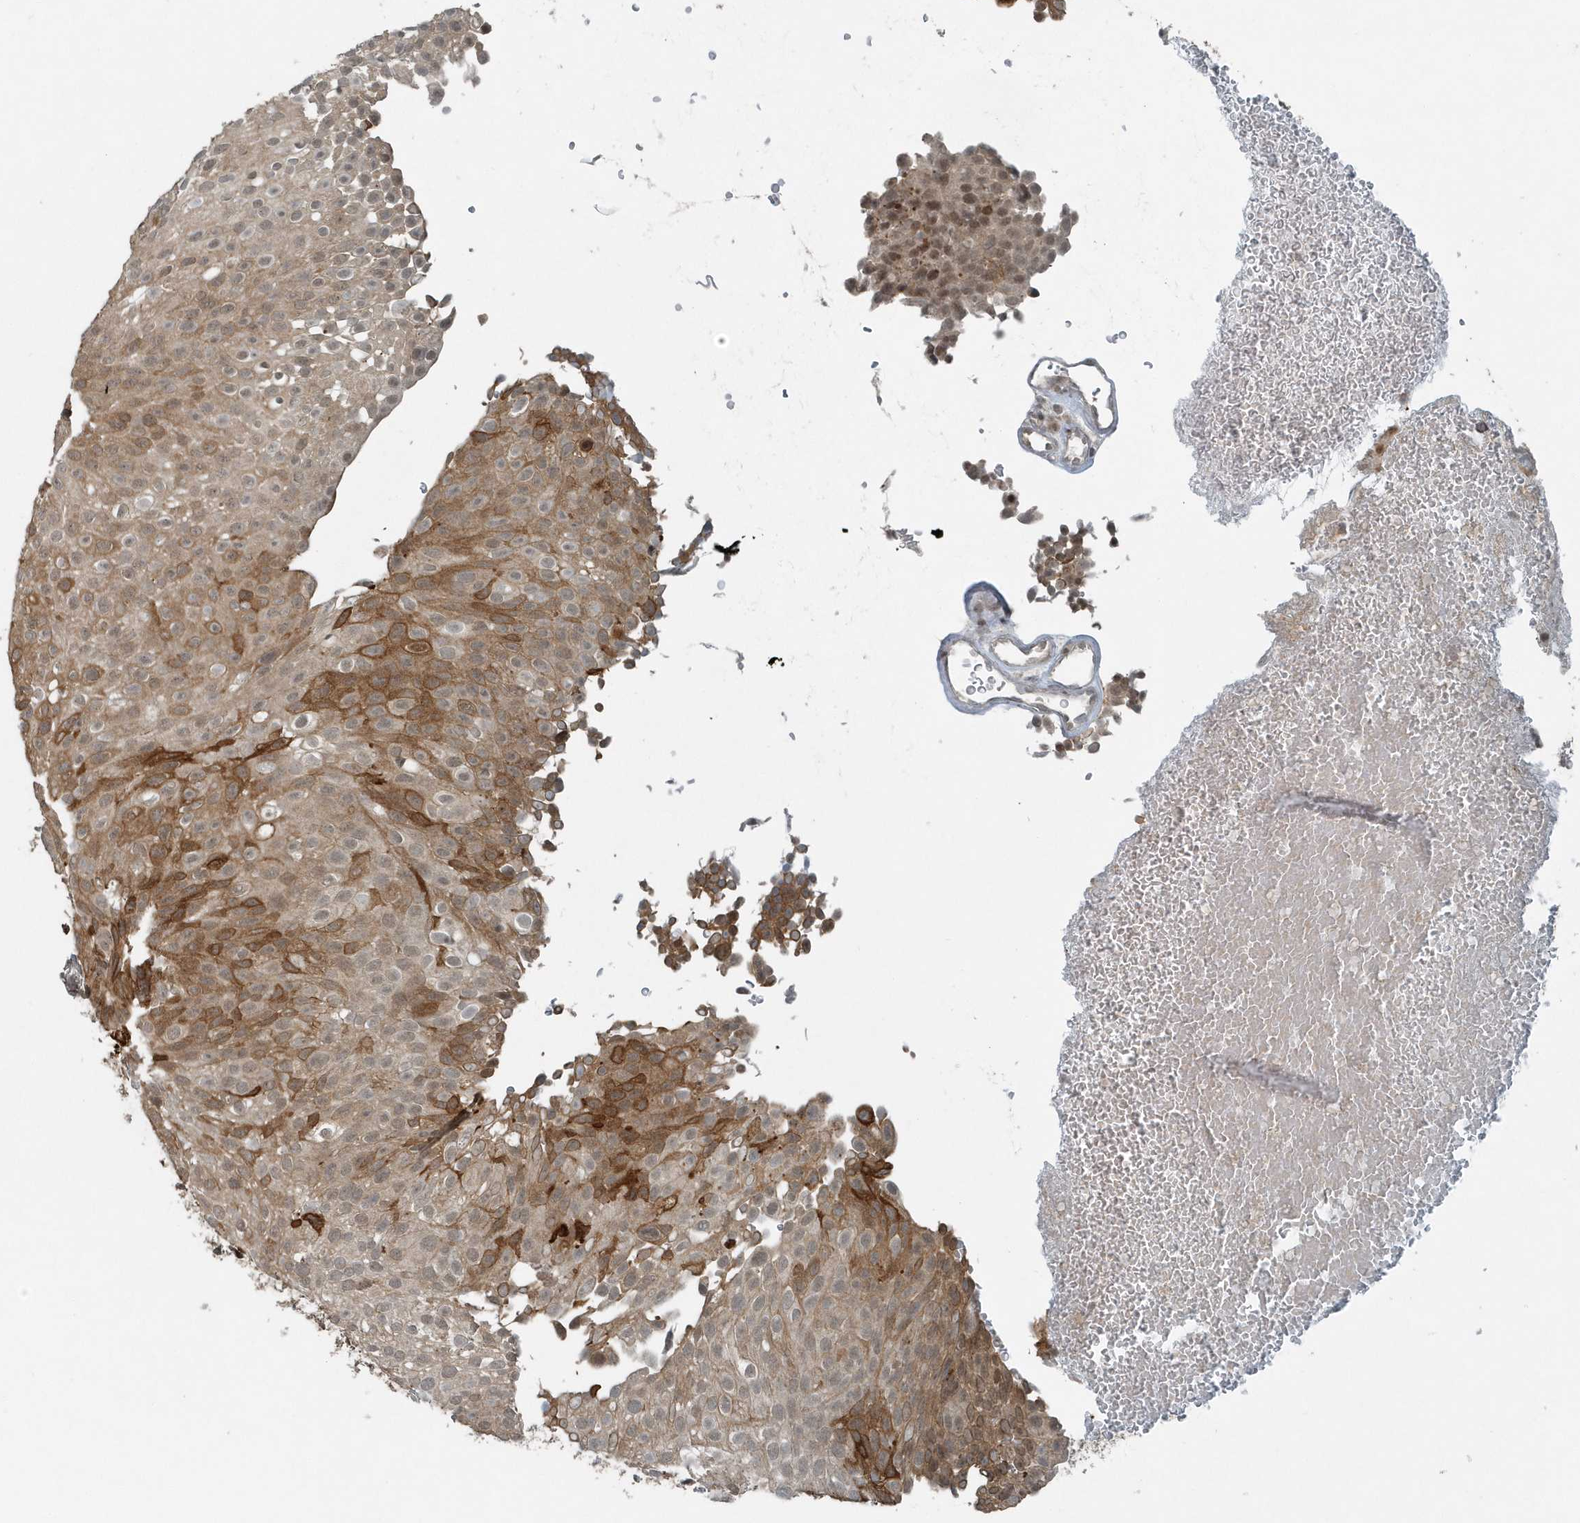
{"staining": {"intensity": "moderate", "quantity": "25%-75%", "location": "cytoplasmic/membranous"}, "tissue": "urothelial cancer", "cell_type": "Tumor cells", "image_type": "cancer", "snomed": [{"axis": "morphology", "description": "Urothelial carcinoma, Low grade"}, {"axis": "topography", "description": "Urinary bladder"}], "caption": "This image shows immunohistochemistry (IHC) staining of urothelial cancer, with medium moderate cytoplasmic/membranous expression in approximately 25%-75% of tumor cells.", "gene": "YTHDC1", "patient": {"sex": "male", "age": 78}}